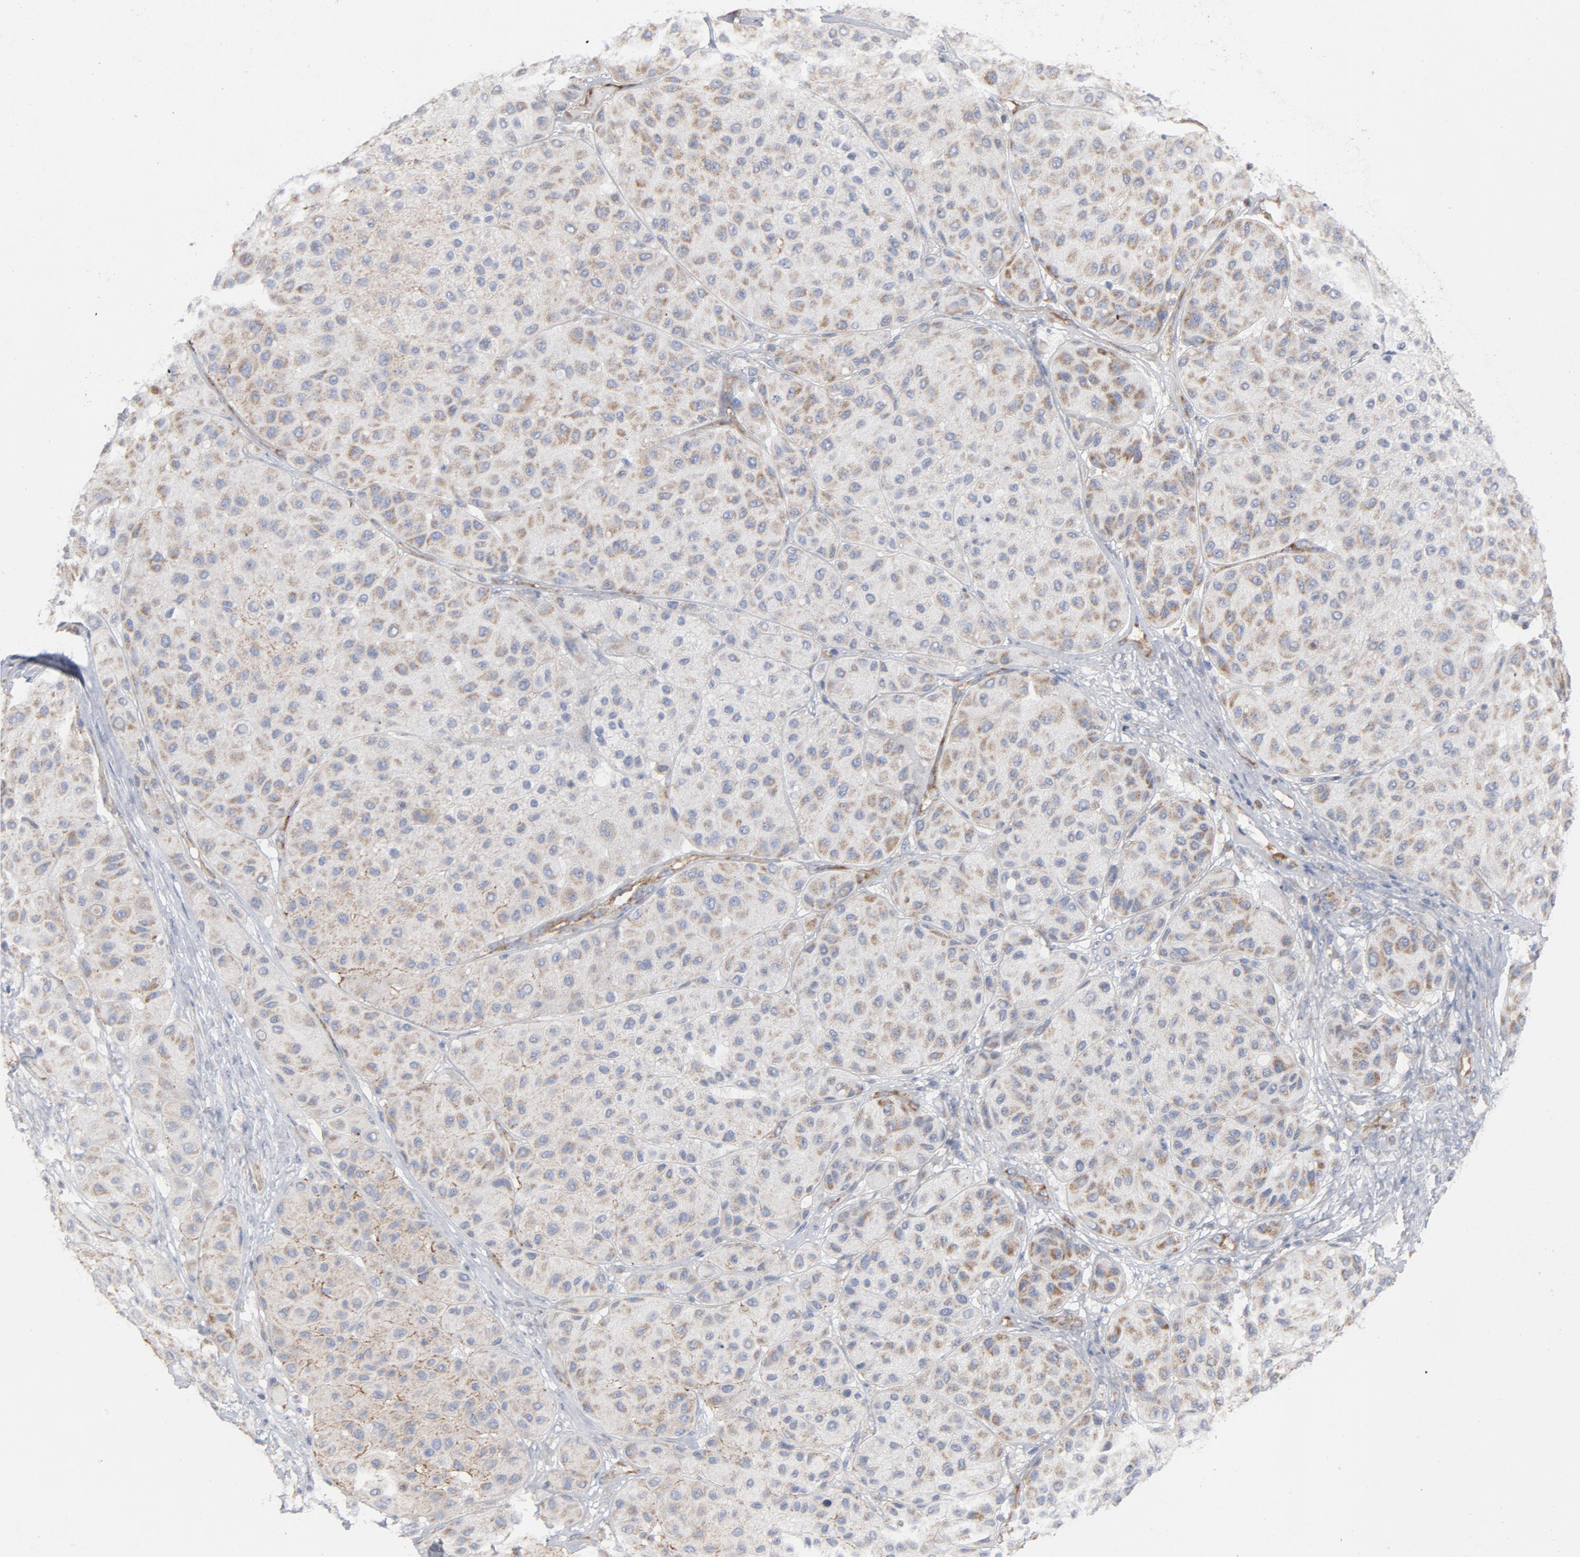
{"staining": {"intensity": "weak", "quantity": ">75%", "location": "cytoplasmic/membranous"}, "tissue": "melanoma", "cell_type": "Tumor cells", "image_type": "cancer", "snomed": [{"axis": "morphology", "description": "Normal tissue, NOS"}, {"axis": "morphology", "description": "Malignant melanoma, Metastatic site"}, {"axis": "topography", "description": "Skin"}], "caption": "Immunohistochemical staining of human malignant melanoma (metastatic site) shows low levels of weak cytoplasmic/membranous protein staining in approximately >75% of tumor cells.", "gene": "OXA1L", "patient": {"sex": "male", "age": 41}}